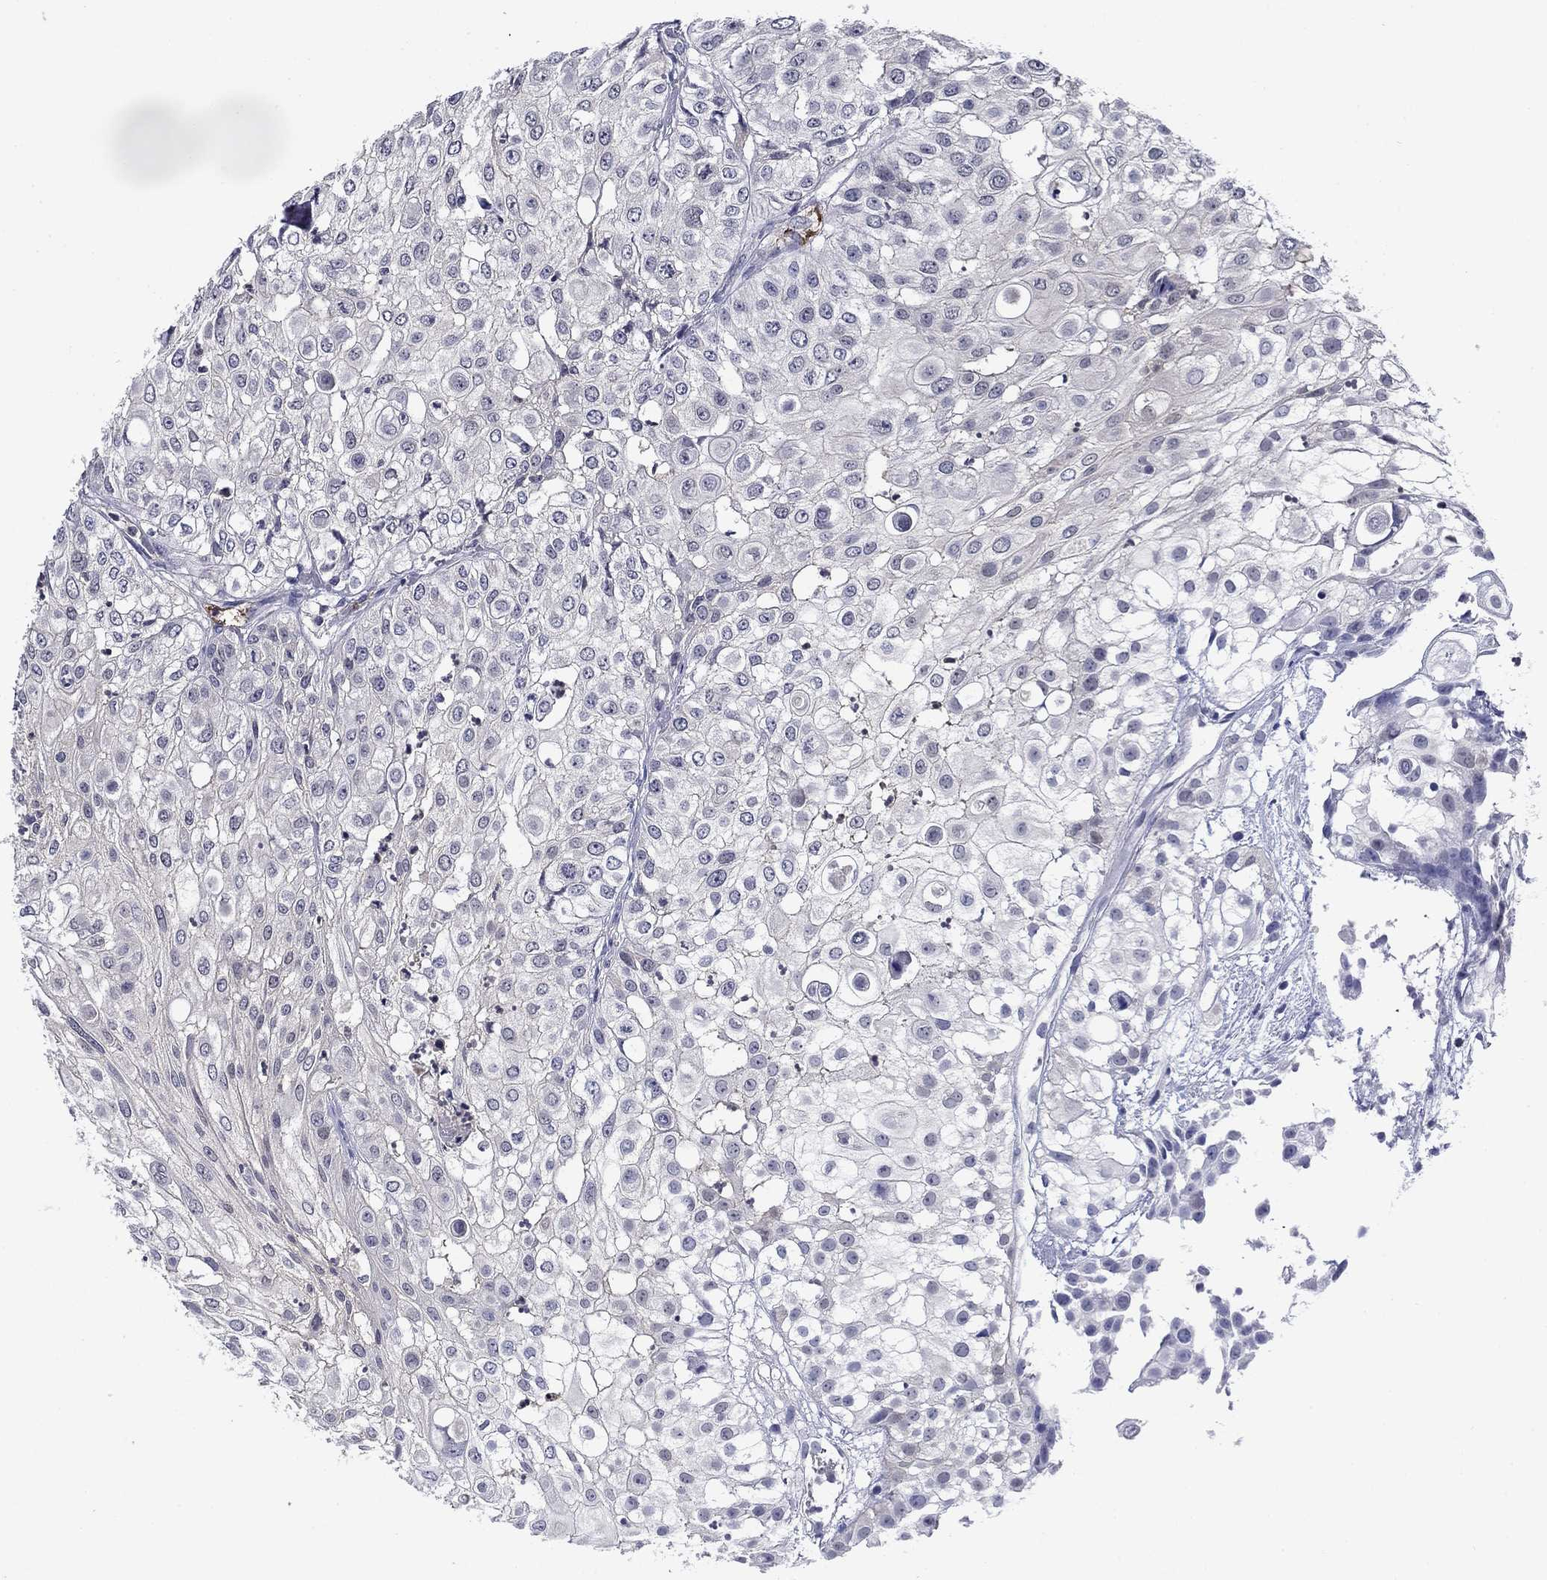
{"staining": {"intensity": "negative", "quantity": "none", "location": "none"}, "tissue": "urothelial cancer", "cell_type": "Tumor cells", "image_type": "cancer", "snomed": [{"axis": "morphology", "description": "Urothelial carcinoma, High grade"}, {"axis": "topography", "description": "Urinary bladder"}], "caption": "The image demonstrates no significant expression in tumor cells of urothelial carcinoma (high-grade).", "gene": "DDTL", "patient": {"sex": "female", "age": 79}}